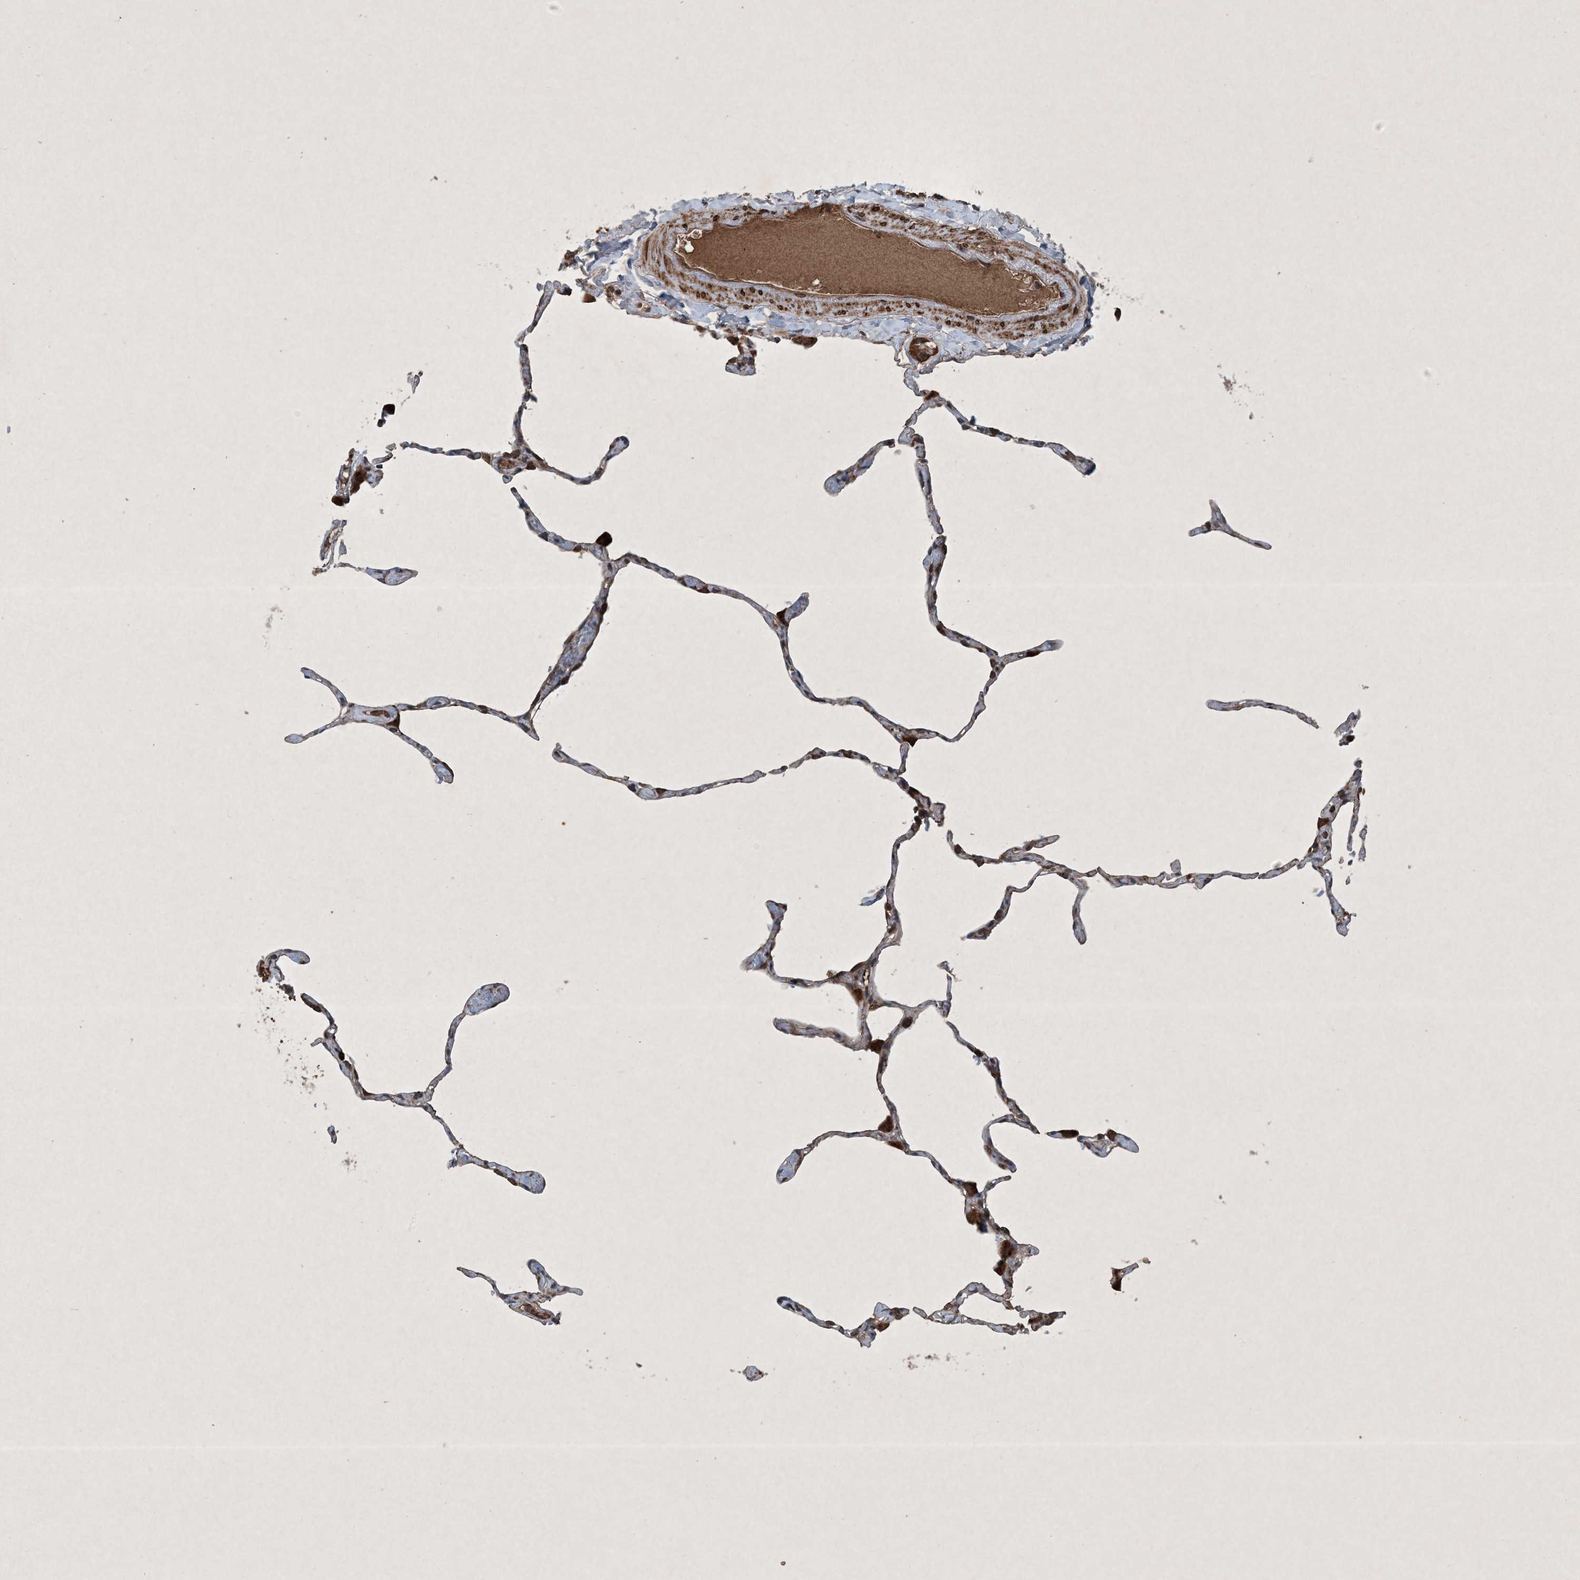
{"staining": {"intensity": "moderate", "quantity": "25%-75%", "location": "cytoplasmic/membranous"}, "tissue": "lung", "cell_type": "Alveolar cells", "image_type": "normal", "snomed": [{"axis": "morphology", "description": "Normal tissue, NOS"}, {"axis": "topography", "description": "Lung"}], "caption": "A micrograph of lung stained for a protein displays moderate cytoplasmic/membranous brown staining in alveolar cells.", "gene": "GNG5", "patient": {"sex": "male", "age": 65}}